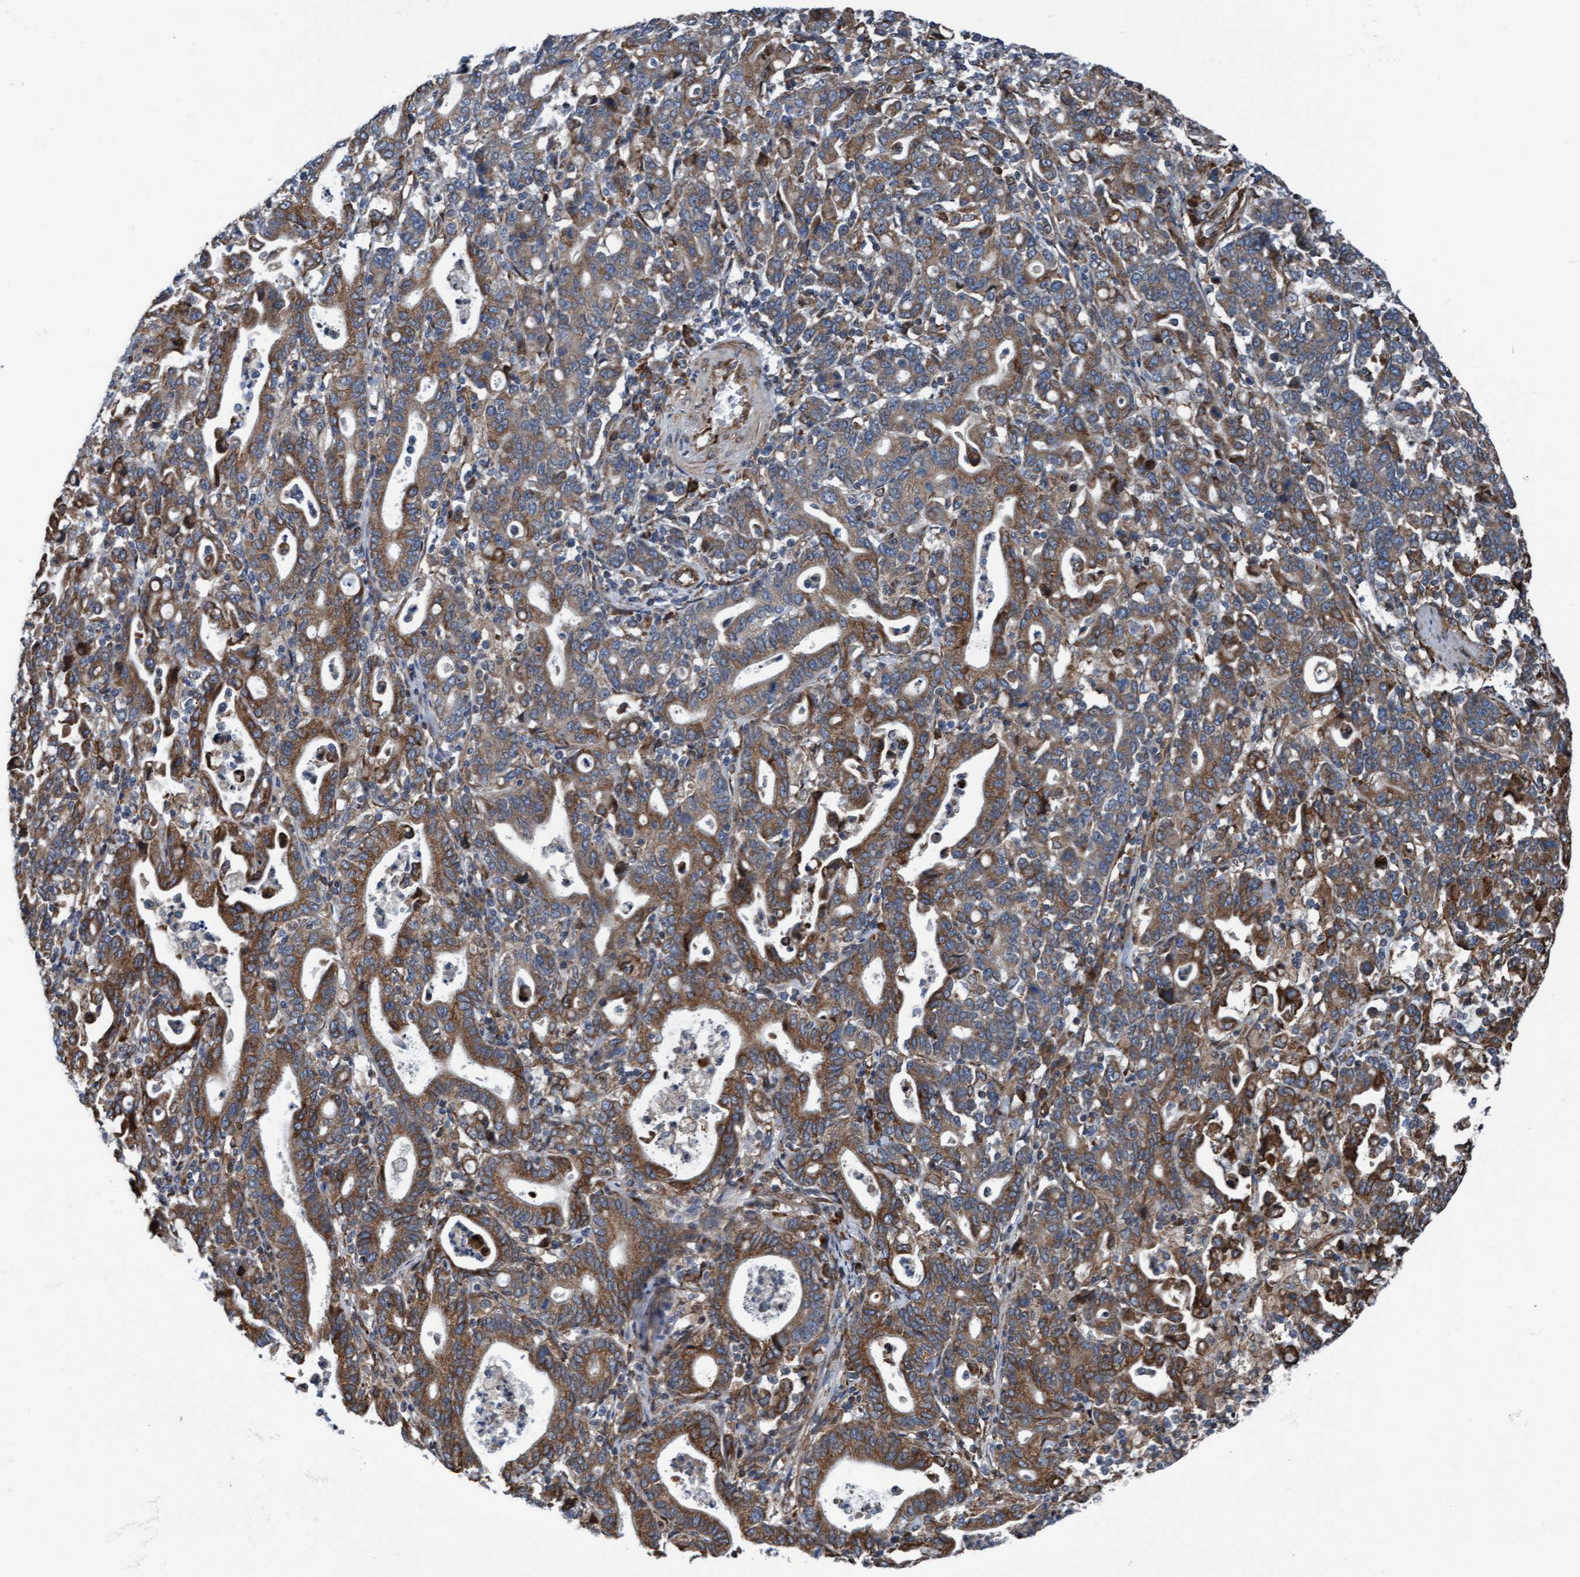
{"staining": {"intensity": "moderate", "quantity": ">75%", "location": "cytoplasmic/membranous"}, "tissue": "stomach cancer", "cell_type": "Tumor cells", "image_type": "cancer", "snomed": [{"axis": "morphology", "description": "Adenocarcinoma, NOS"}, {"axis": "topography", "description": "Stomach, upper"}], "caption": "Immunohistochemical staining of human stomach cancer exhibits medium levels of moderate cytoplasmic/membranous staining in approximately >75% of tumor cells.", "gene": "RAP1GAP2", "patient": {"sex": "male", "age": 69}}